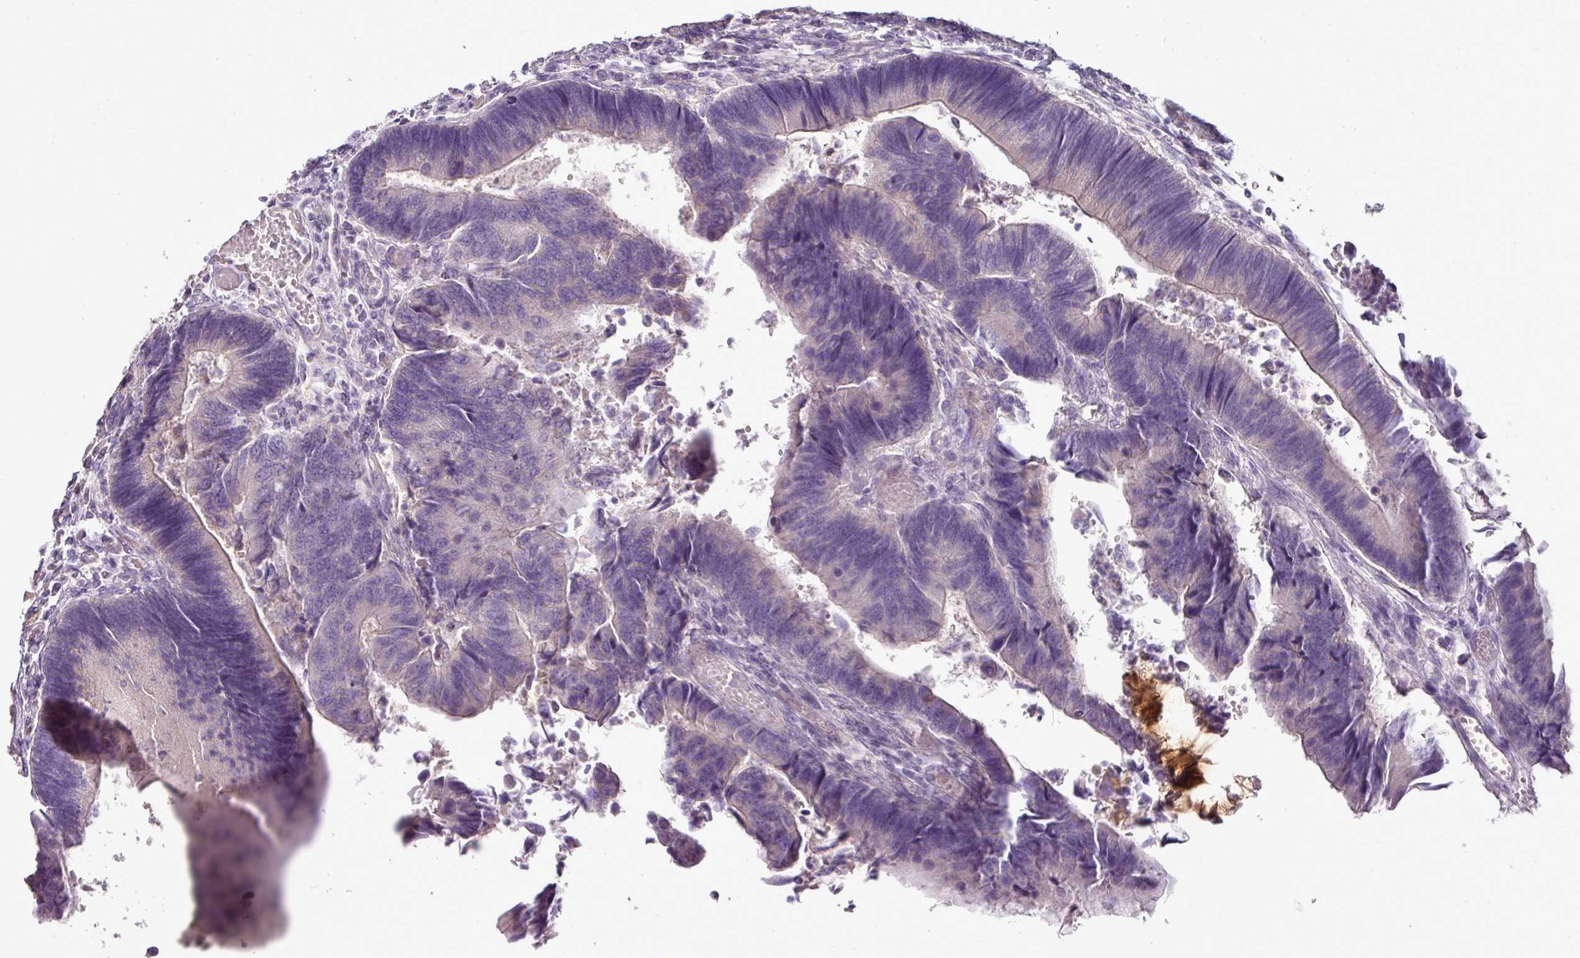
{"staining": {"intensity": "negative", "quantity": "none", "location": "none"}, "tissue": "colorectal cancer", "cell_type": "Tumor cells", "image_type": "cancer", "snomed": [{"axis": "morphology", "description": "Adenocarcinoma, NOS"}, {"axis": "topography", "description": "Colon"}], "caption": "Image shows no protein staining in tumor cells of colorectal cancer (adenocarcinoma) tissue.", "gene": "BRINP2", "patient": {"sex": "female", "age": 67}}